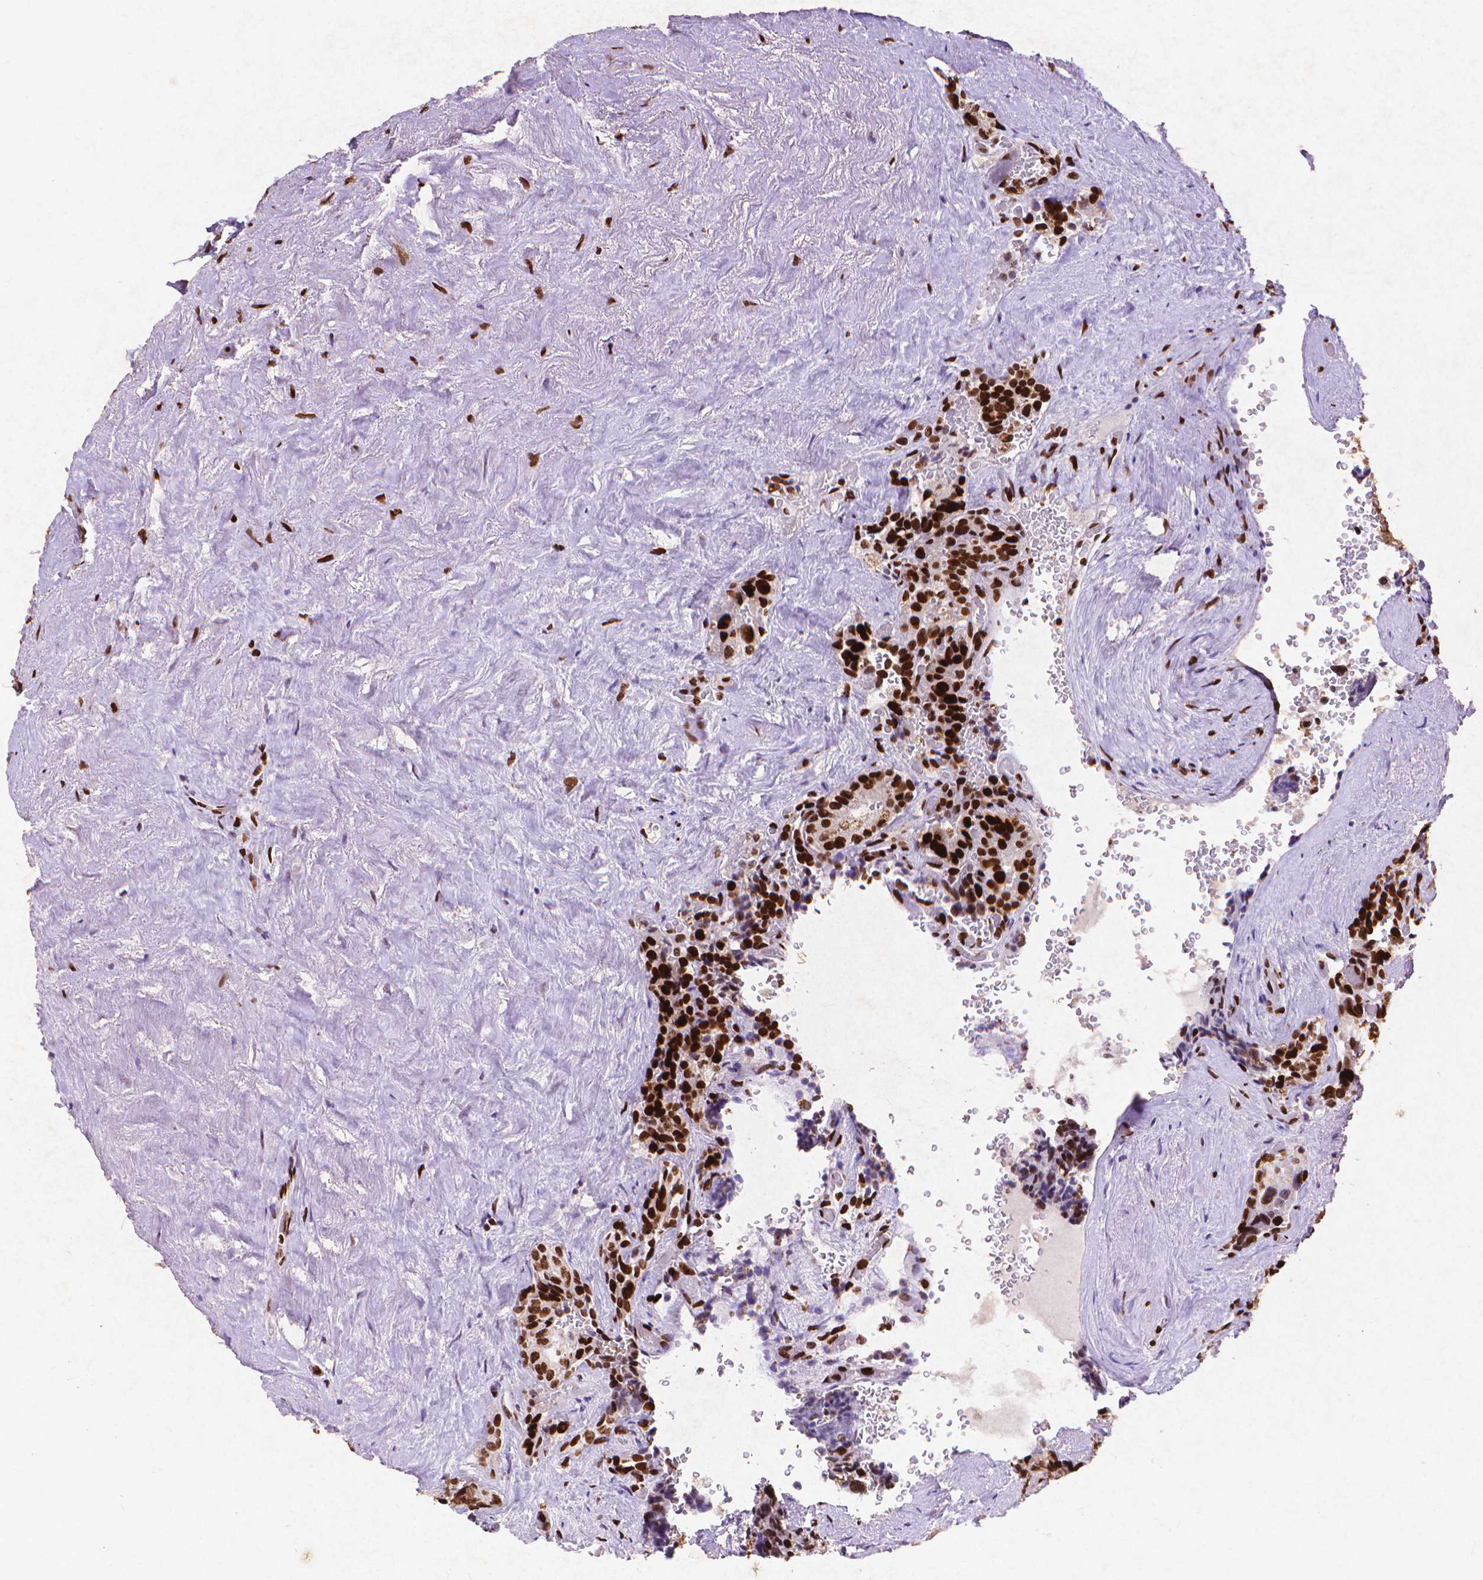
{"staining": {"intensity": "strong", "quantity": ">75%", "location": "cytoplasmic/membranous,nuclear"}, "tissue": "seminal vesicle", "cell_type": "Glandular cells", "image_type": "normal", "snomed": [{"axis": "morphology", "description": "Normal tissue, NOS"}, {"axis": "topography", "description": "Seminal veicle"}], "caption": "IHC (DAB) staining of unremarkable human seminal vesicle reveals strong cytoplasmic/membranous,nuclear protein expression in approximately >75% of glandular cells. (IHC, brightfield microscopy, high magnification).", "gene": "CITED2", "patient": {"sex": "male", "age": 69}}